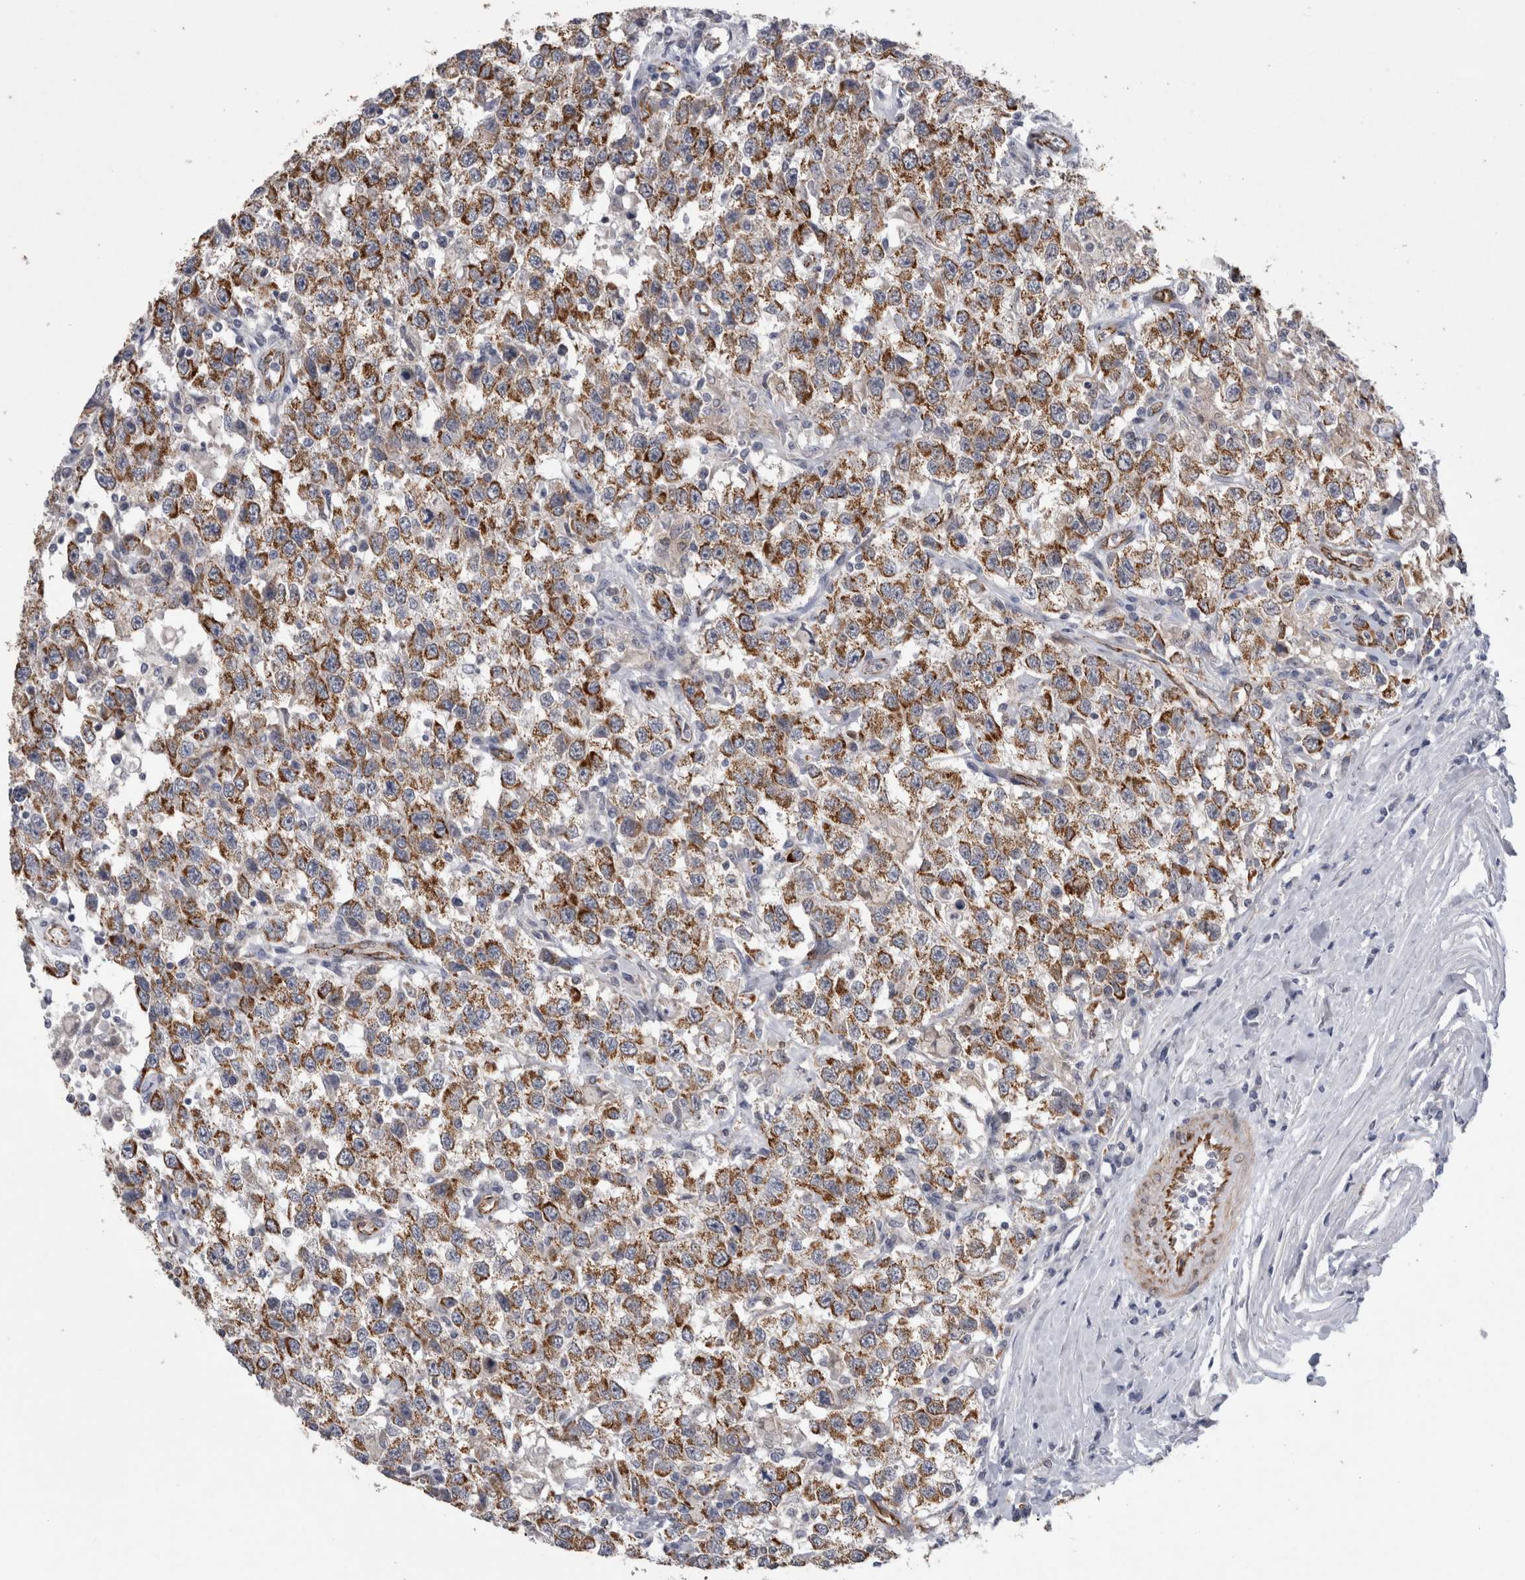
{"staining": {"intensity": "strong", "quantity": ">75%", "location": "cytoplasmic/membranous"}, "tissue": "testis cancer", "cell_type": "Tumor cells", "image_type": "cancer", "snomed": [{"axis": "morphology", "description": "Seminoma, NOS"}, {"axis": "topography", "description": "Testis"}], "caption": "Testis seminoma stained with immunohistochemistry (IHC) shows strong cytoplasmic/membranous positivity in about >75% of tumor cells.", "gene": "ACOT7", "patient": {"sex": "male", "age": 41}}